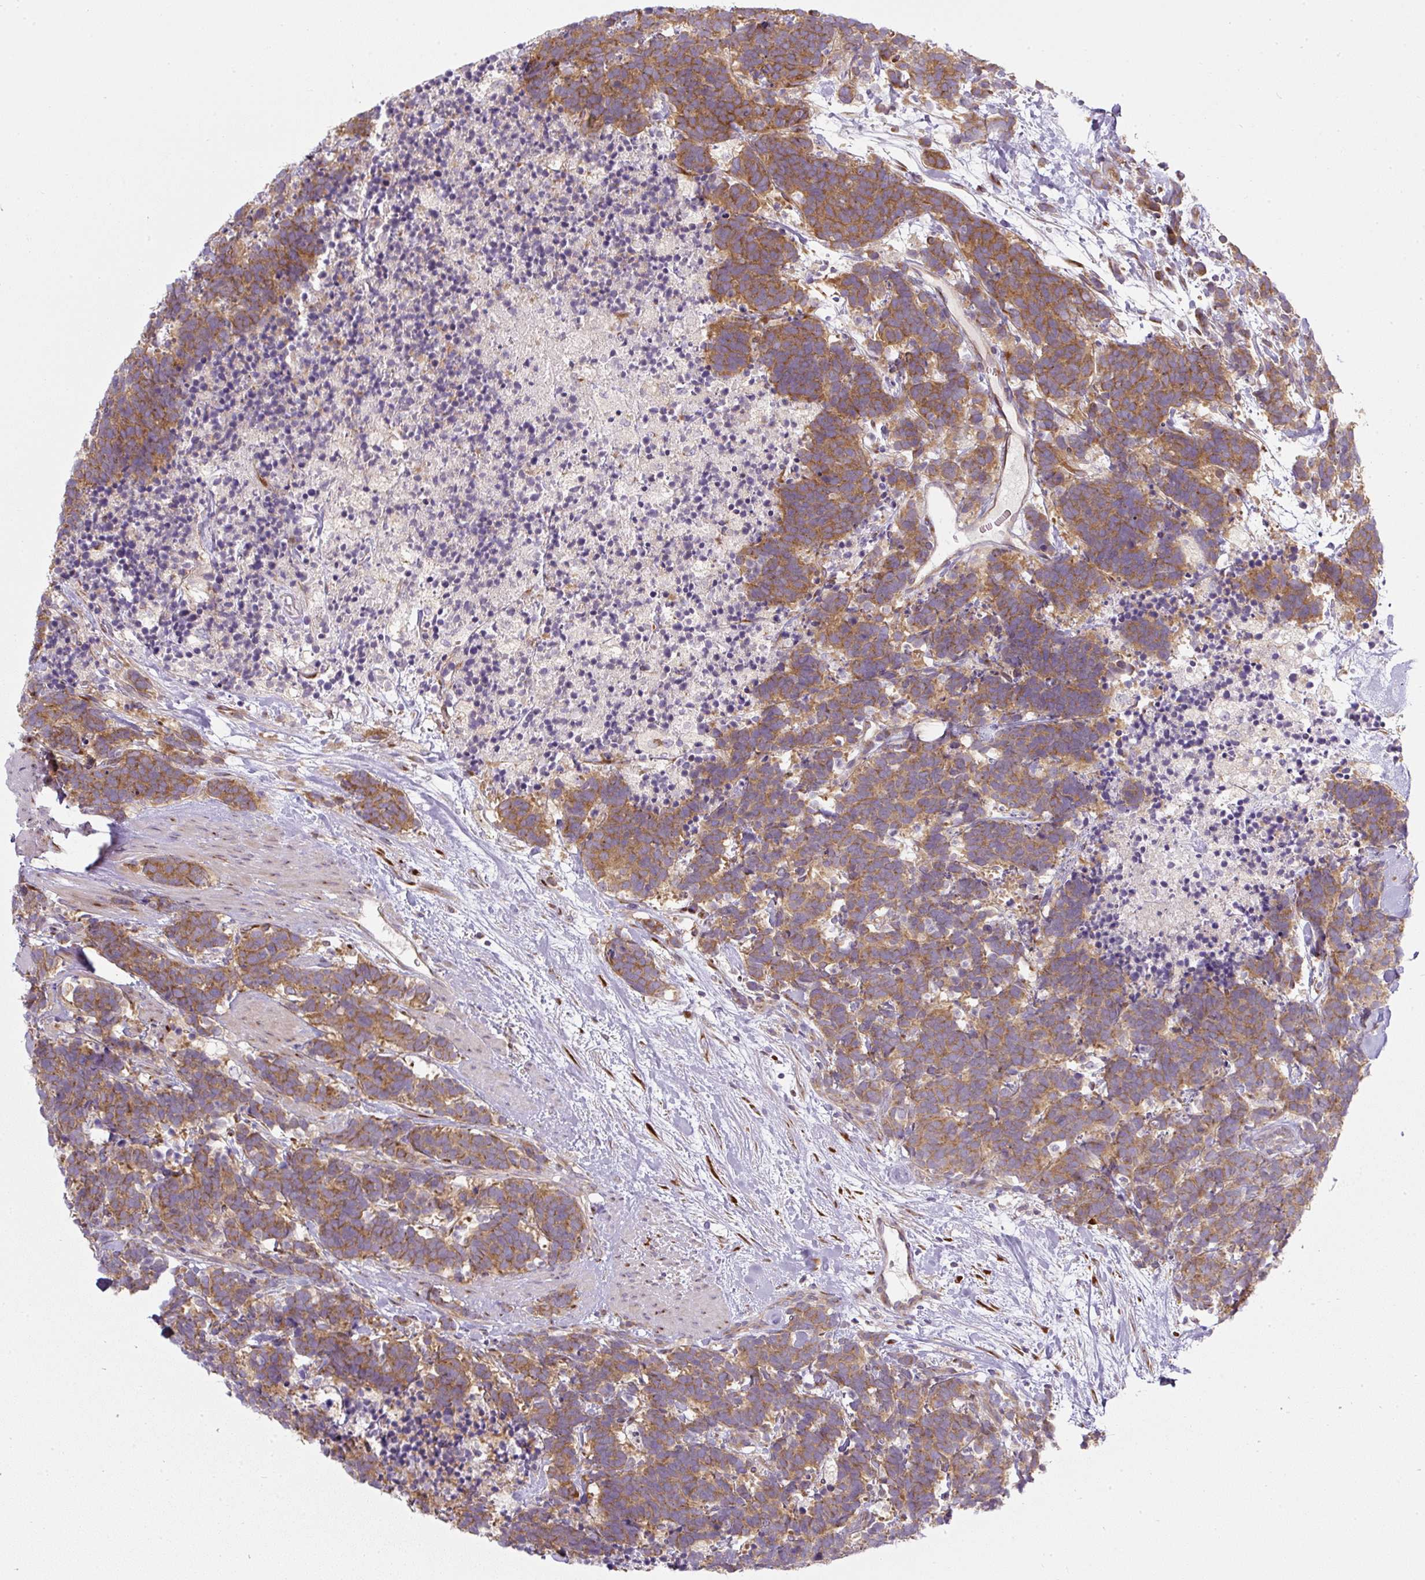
{"staining": {"intensity": "strong", "quantity": ">75%", "location": "cytoplasmic/membranous"}, "tissue": "carcinoid", "cell_type": "Tumor cells", "image_type": "cancer", "snomed": [{"axis": "morphology", "description": "Carcinoma, NOS"}, {"axis": "morphology", "description": "Carcinoid, malignant, NOS"}, {"axis": "topography", "description": "Prostate"}], "caption": "Immunohistochemical staining of human carcinoma reveals strong cytoplasmic/membranous protein staining in about >75% of tumor cells. Immunohistochemistry stains the protein of interest in brown and the nuclei are stained blue.", "gene": "MLX", "patient": {"sex": "male", "age": 57}}